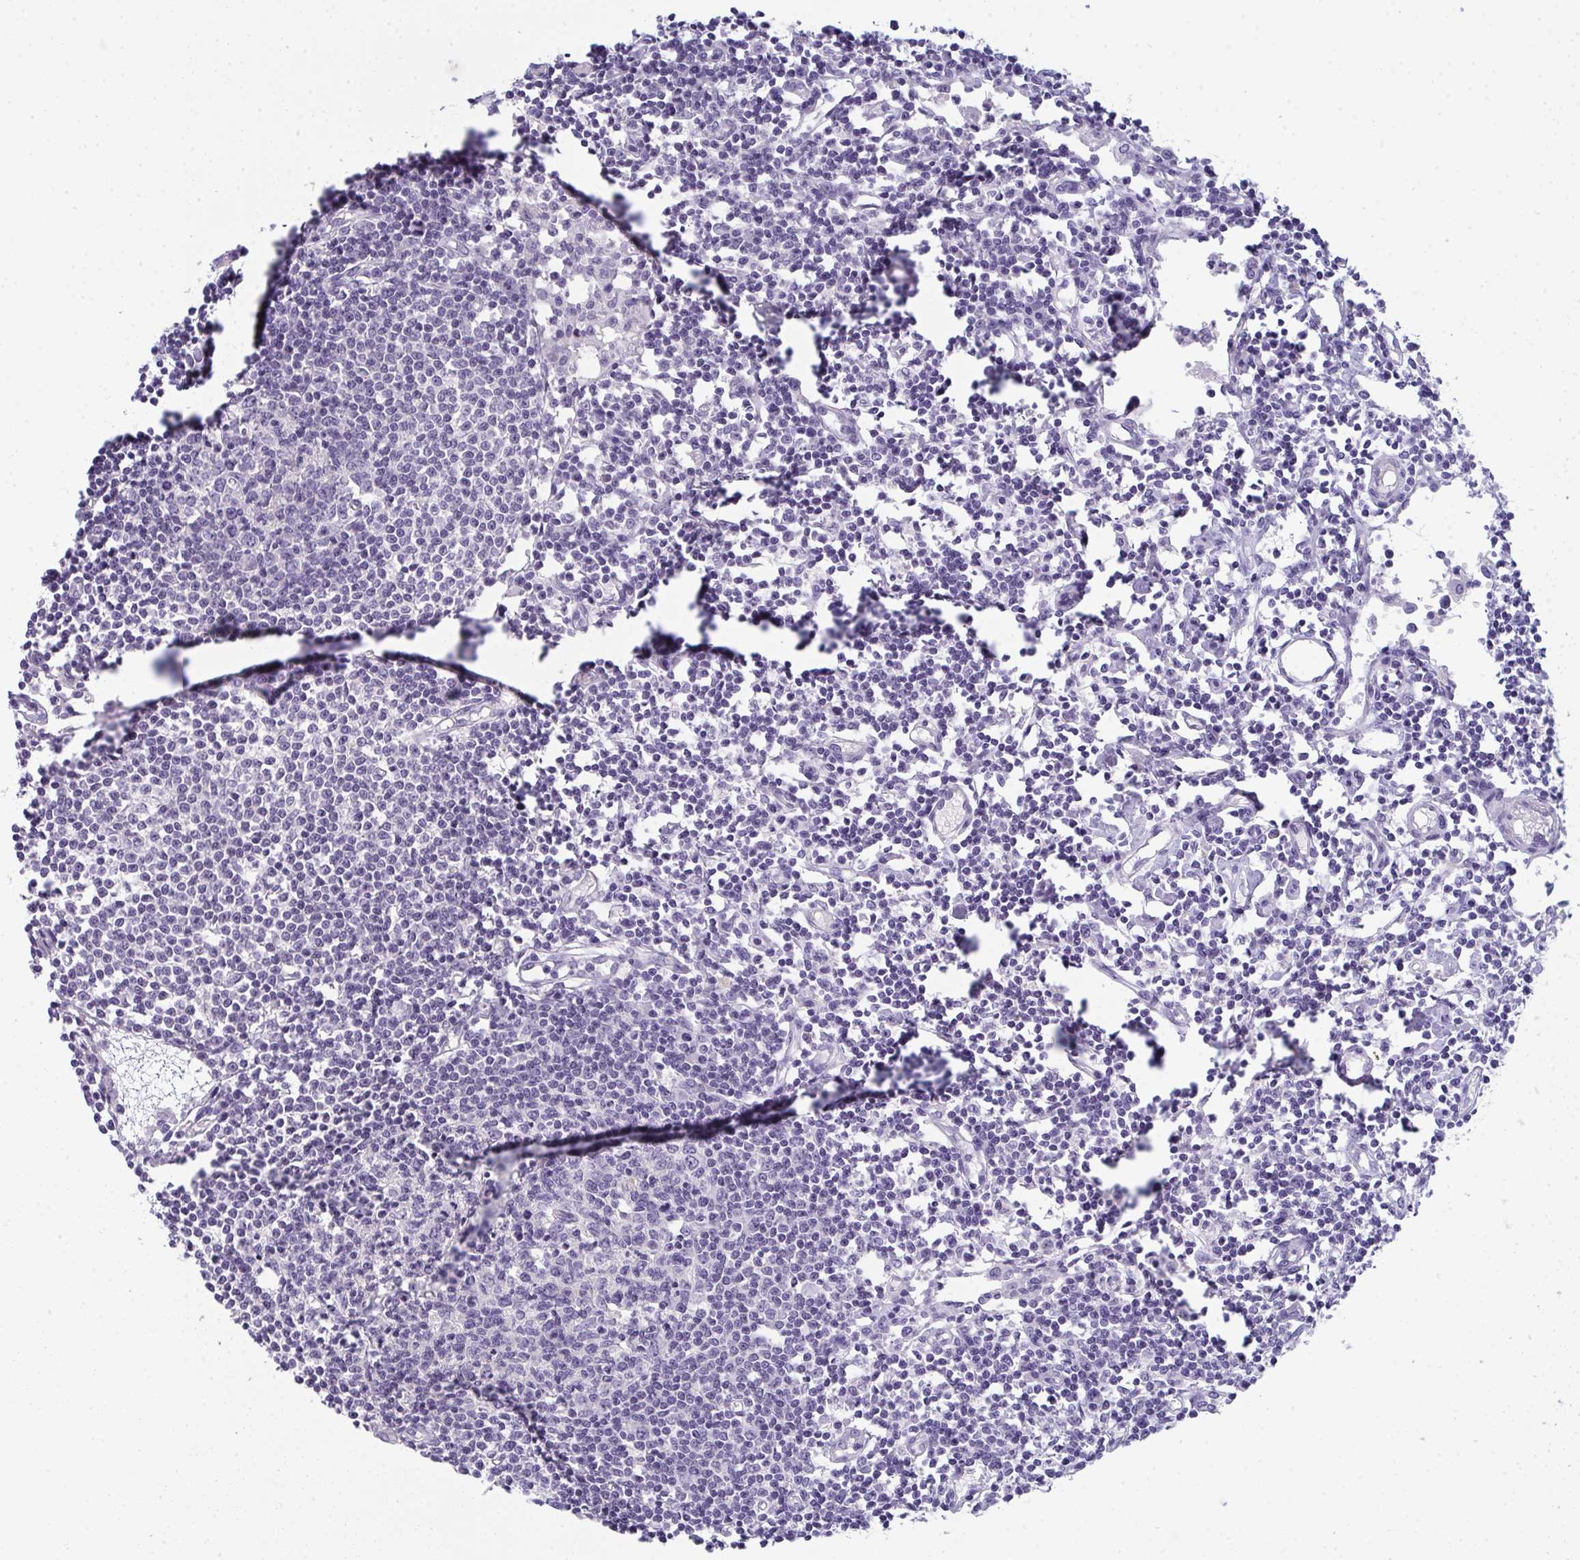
{"staining": {"intensity": "negative", "quantity": "none", "location": "none"}, "tissue": "lymph node", "cell_type": "Germinal center cells", "image_type": "normal", "snomed": [{"axis": "morphology", "description": "Normal tissue, NOS"}, {"axis": "topography", "description": "Lymph node"}], "caption": "DAB (3,3'-diaminobenzidine) immunohistochemical staining of benign lymph node exhibits no significant expression in germinal center cells.", "gene": "TMEM82", "patient": {"sex": "female", "age": 78}}